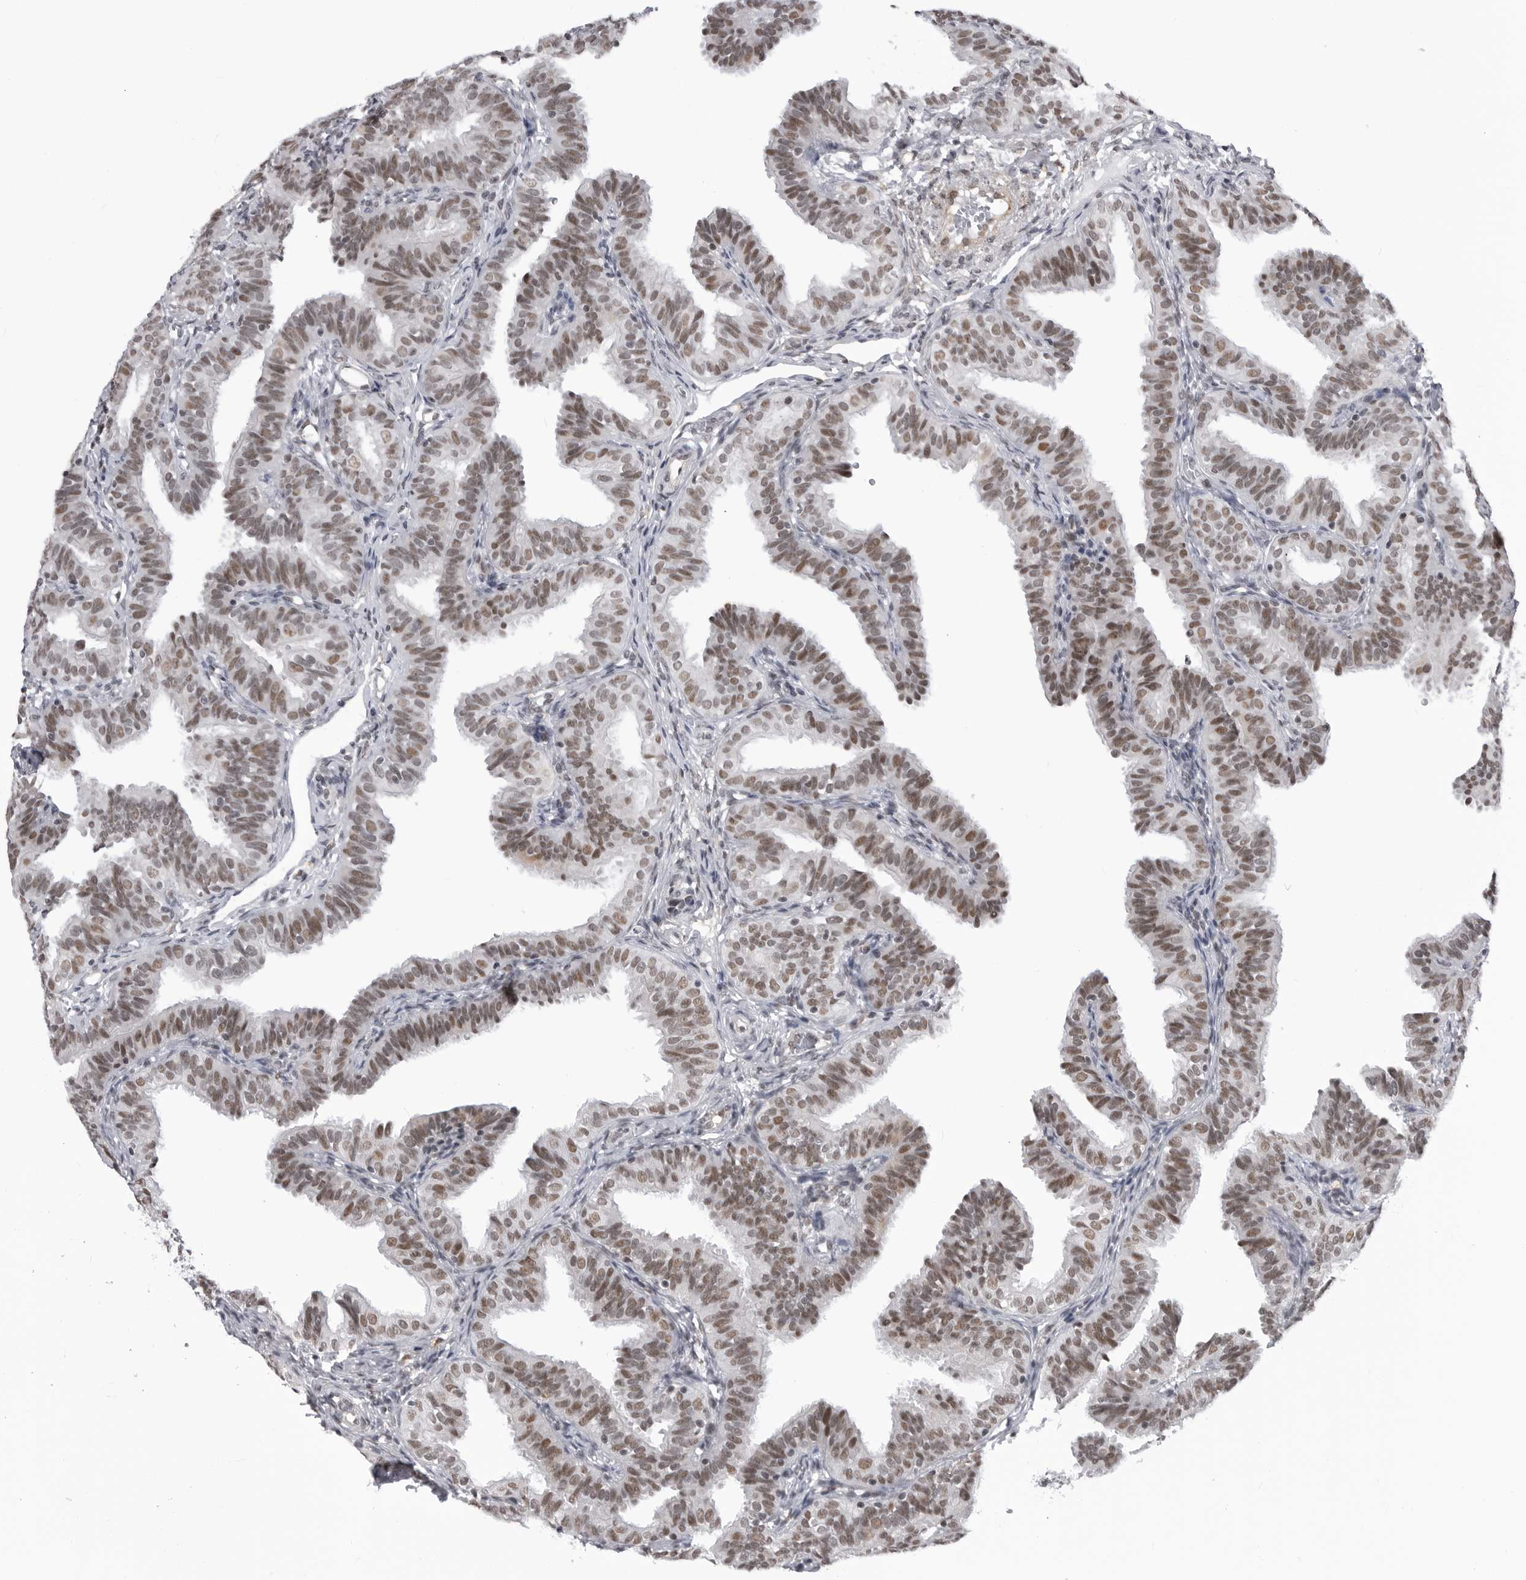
{"staining": {"intensity": "moderate", "quantity": ">75%", "location": "nuclear"}, "tissue": "fallopian tube", "cell_type": "Glandular cells", "image_type": "normal", "snomed": [{"axis": "morphology", "description": "Normal tissue, NOS"}, {"axis": "topography", "description": "Fallopian tube"}], "caption": "Immunohistochemical staining of unremarkable human fallopian tube demonstrates medium levels of moderate nuclear expression in approximately >75% of glandular cells.", "gene": "RNF26", "patient": {"sex": "female", "age": 35}}